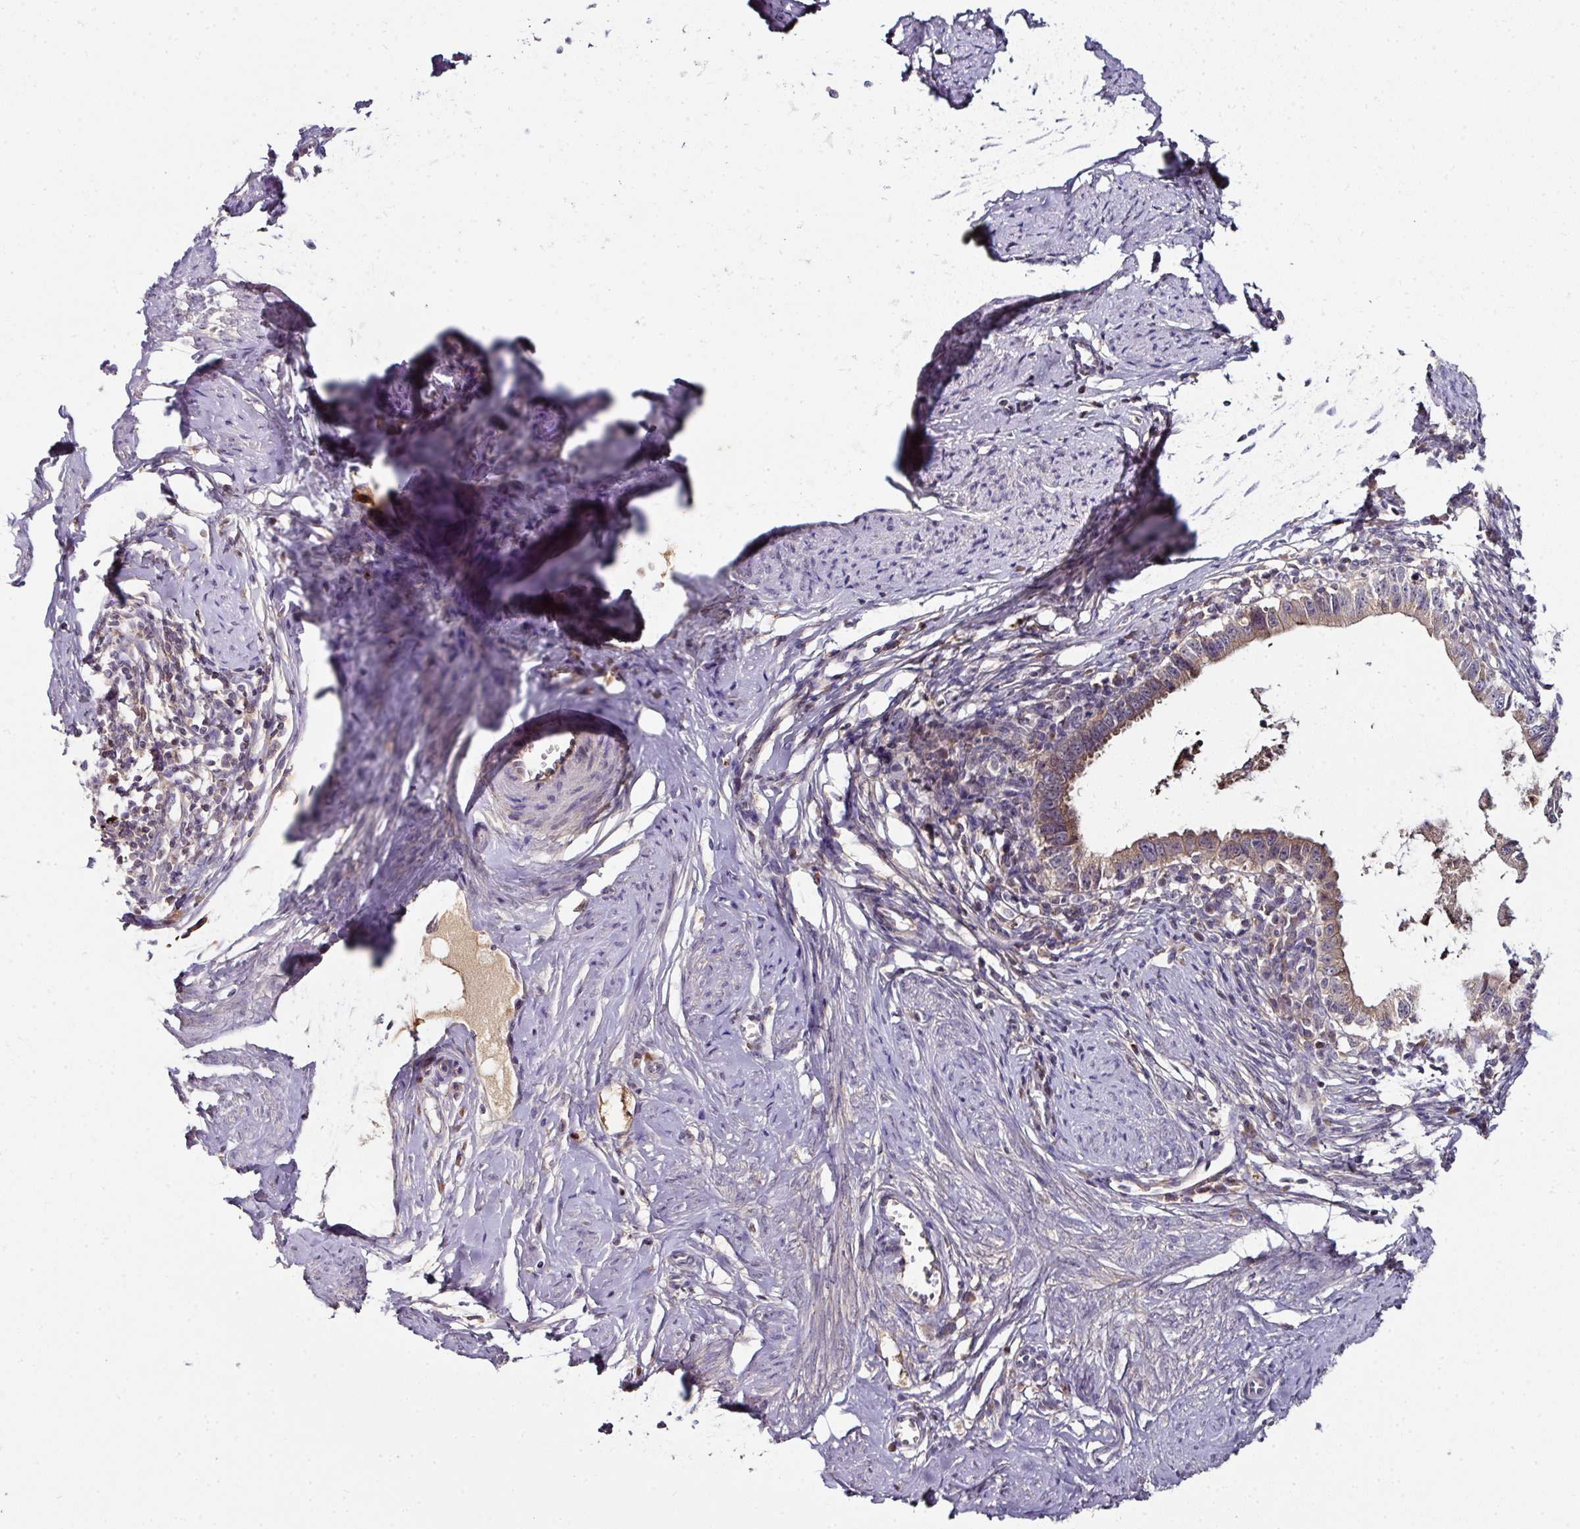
{"staining": {"intensity": "weak", "quantity": ">75%", "location": "cytoplasmic/membranous"}, "tissue": "cervical cancer", "cell_type": "Tumor cells", "image_type": "cancer", "snomed": [{"axis": "morphology", "description": "Adenocarcinoma, NOS"}, {"axis": "topography", "description": "Cervix"}], "caption": "A high-resolution photomicrograph shows immunohistochemistry (IHC) staining of cervical cancer (adenocarcinoma), which reveals weak cytoplasmic/membranous positivity in approximately >75% of tumor cells. (DAB = brown stain, brightfield microscopy at high magnification).", "gene": "CTDSP2", "patient": {"sex": "female", "age": 36}}